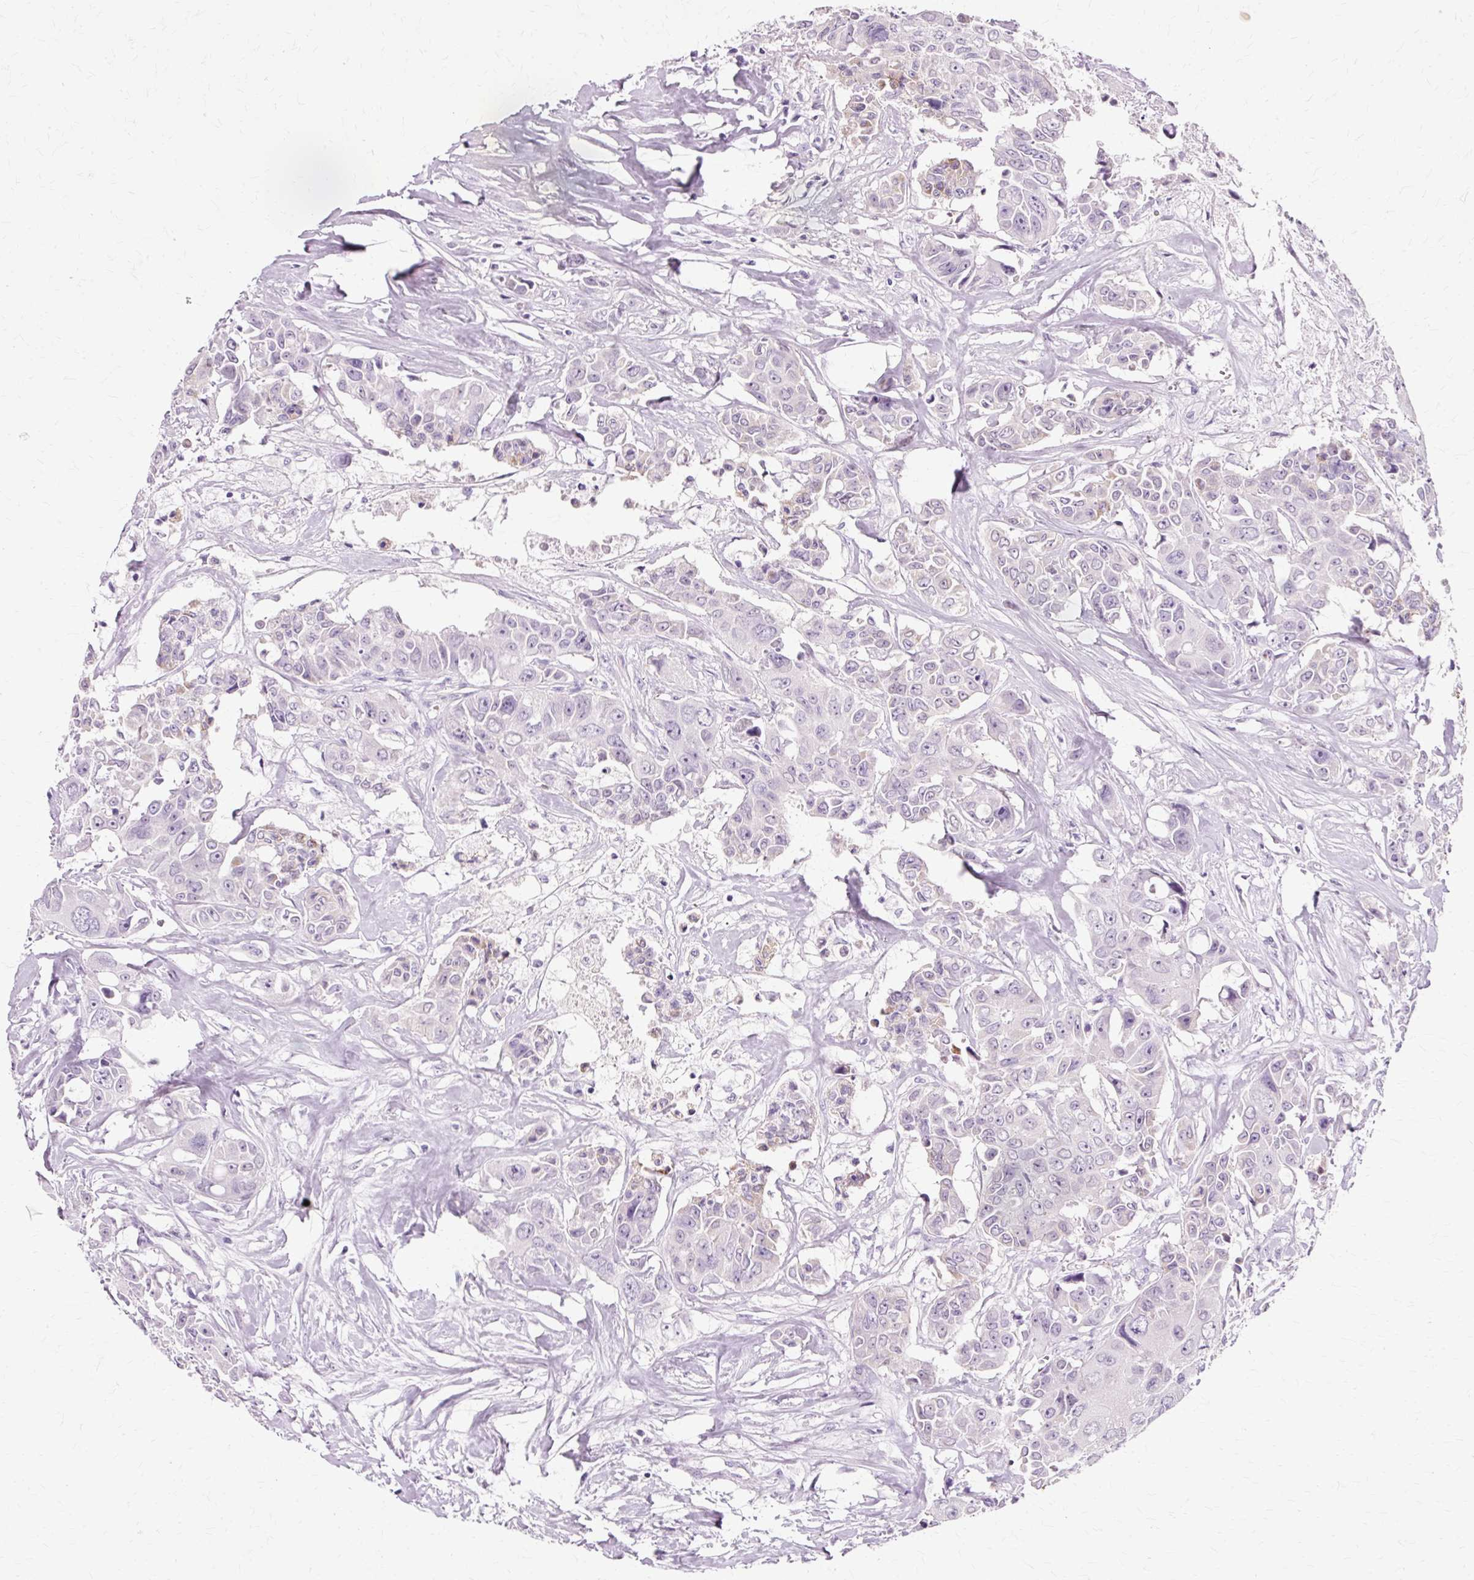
{"staining": {"intensity": "negative", "quantity": "none", "location": "none"}, "tissue": "colorectal cancer", "cell_type": "Tumor cells", "image_type": "cancer", "snomed": [{"axis": "morphology", "description": "Adenocarcinoma, NOS"}, {"axis": "topography", "description": "Rectum"}], "caption": "Immunohistochemical staining of colorectal adenocarcinoma exhibits no significant expression in tumor cells.", "gene": "VN1R2", "patient": {"sex": "male", "age": 87}}